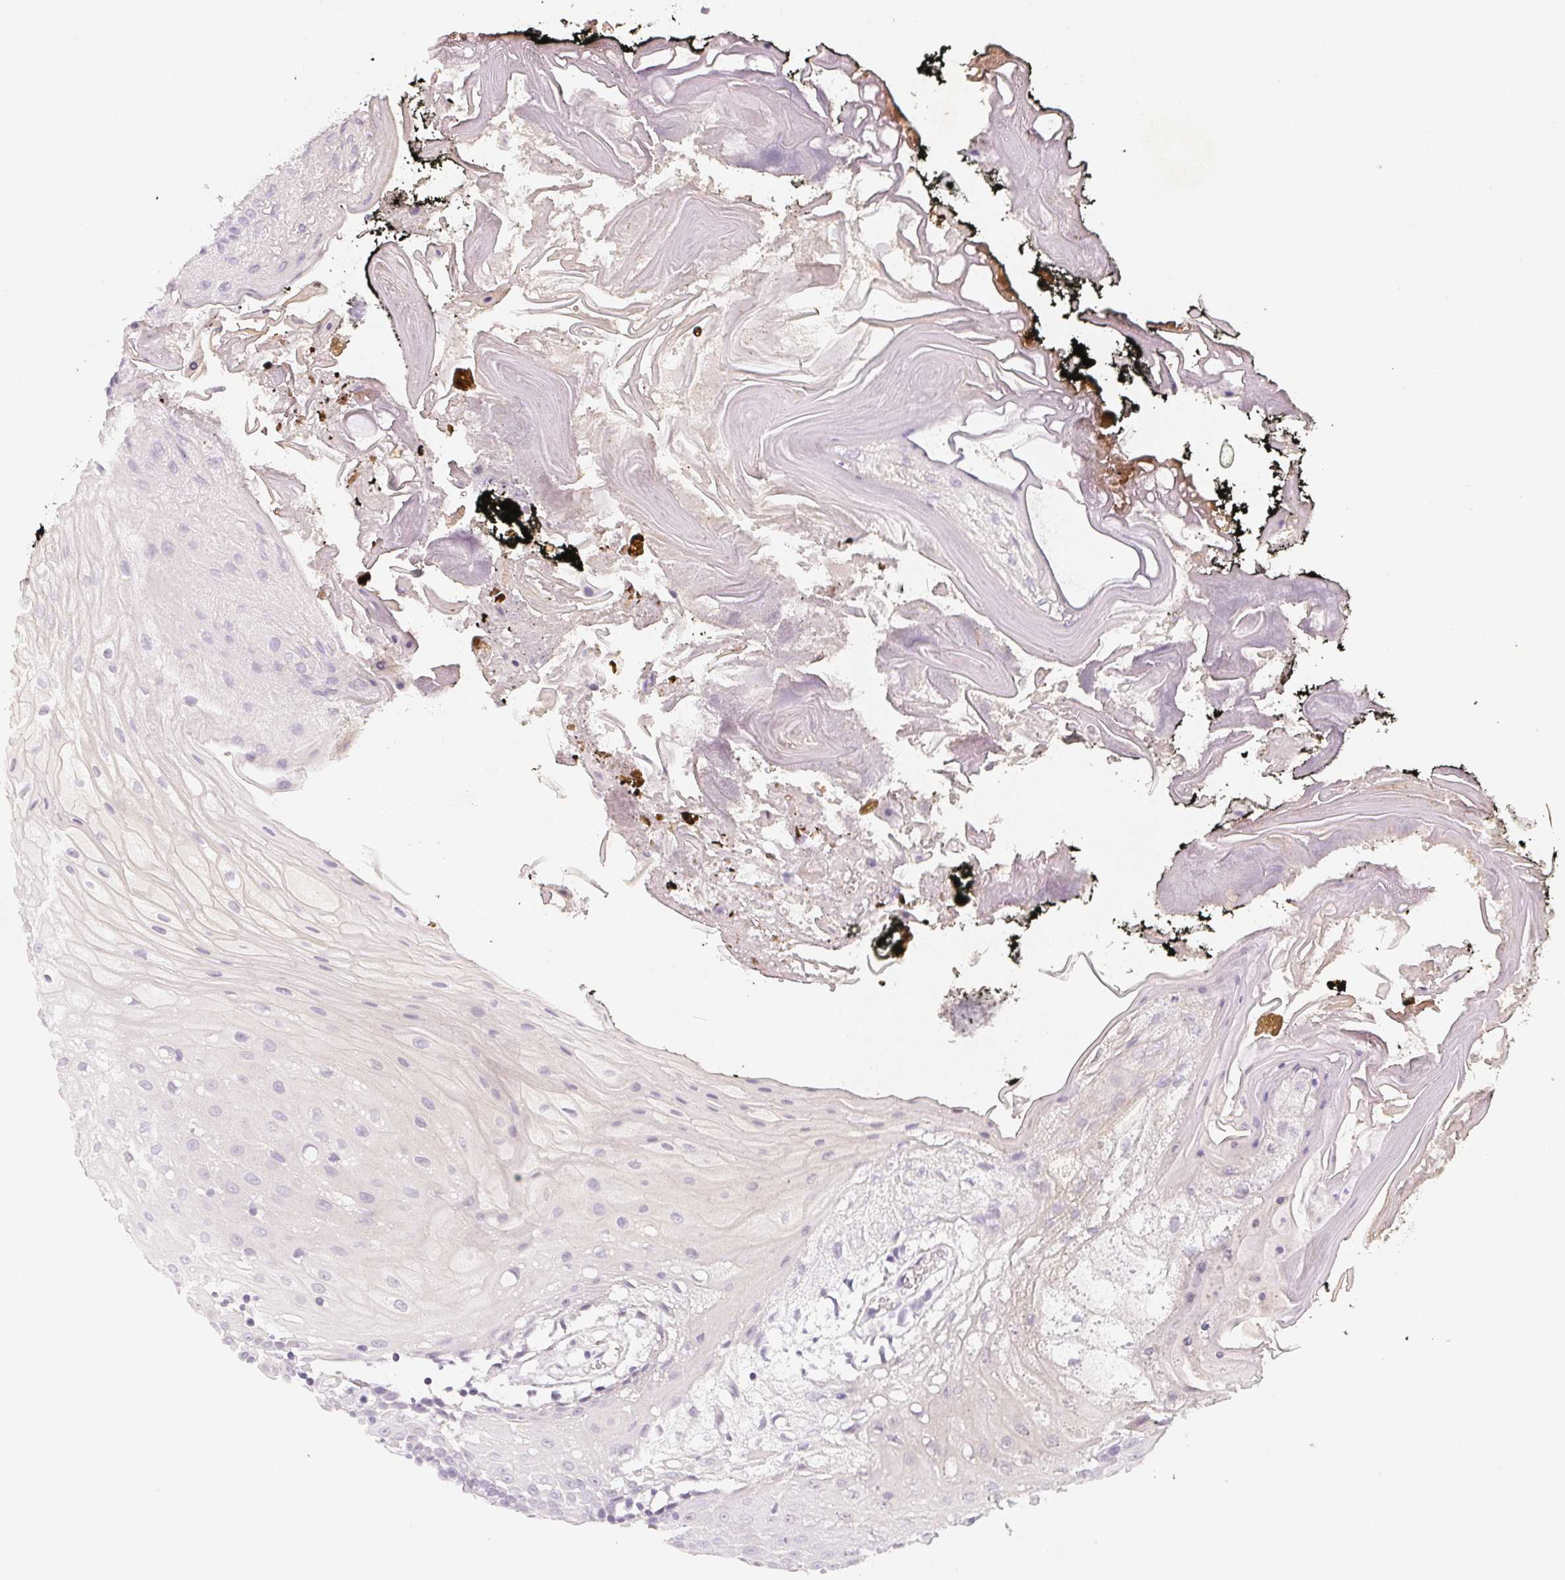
{"staining": {"intensity": "negative", "quantity": "none", "location": "none"}, "tissue": "oral mucosa", "cell_type": "Squamous epithelial cells", "image_type": "normal", "snomed": [{"axis": "morphology", "description": "Normal tissue, NOS"}, {"axis": "morphology", "description": "Squamous cell carcinoma, NOS"}, {"axis": "topography", "description": "Oral tissue"}, {"axis": "topography", "description": "Head-Neck"}], "caption": "Immunohistochemical staining of unremarkable human oral mucosa displays no significant expression in squamous epithelial cells.", "gene": "LRRC23", "patient": {"sex": "male", "age": 69}}